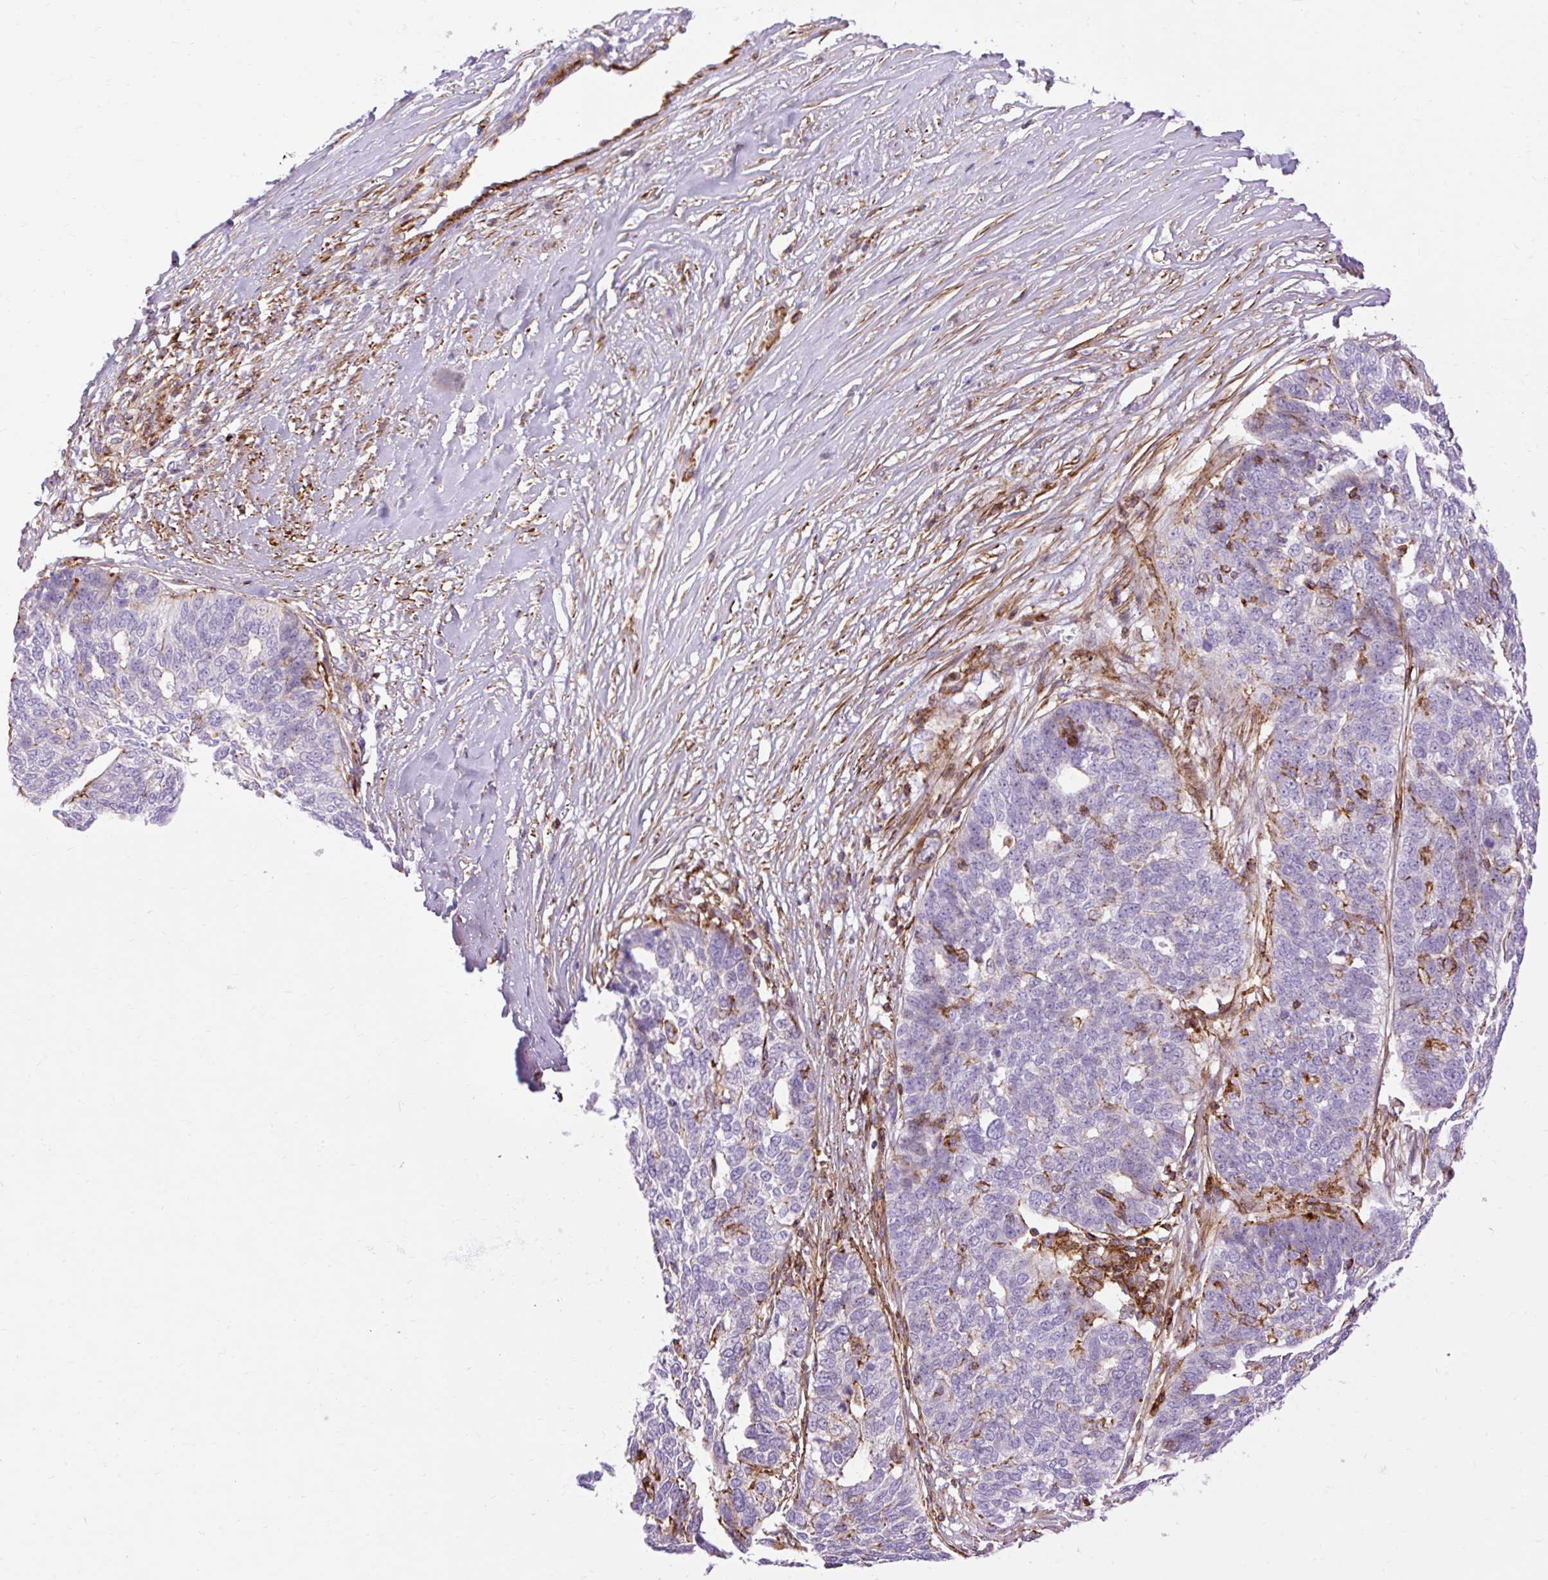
{"staining": {"intensity": "moderate", "quantity": "<25%", "location": "cytoplasmic/membranous"}, "tissue": "ovarian cancer", "cell_type": "Tumor cells", "image_type": "cancer", "snomed": [{"axis": "morphology", "description": "Cystadenocarcinoma, serous, NOS"}, {"axis": "topography", "description": "Ovary"}], "caption": "This histopathology image displays immunohistochemistry (IHC) staining of ovarian cancer (serous cystadenocarcinoma), with low moderate cytoplasmic/membranous positivity in about <25% of tumor cells.", "gene": "CORO7-PAM16", "patient": {"sex": "female", "age": 59}}